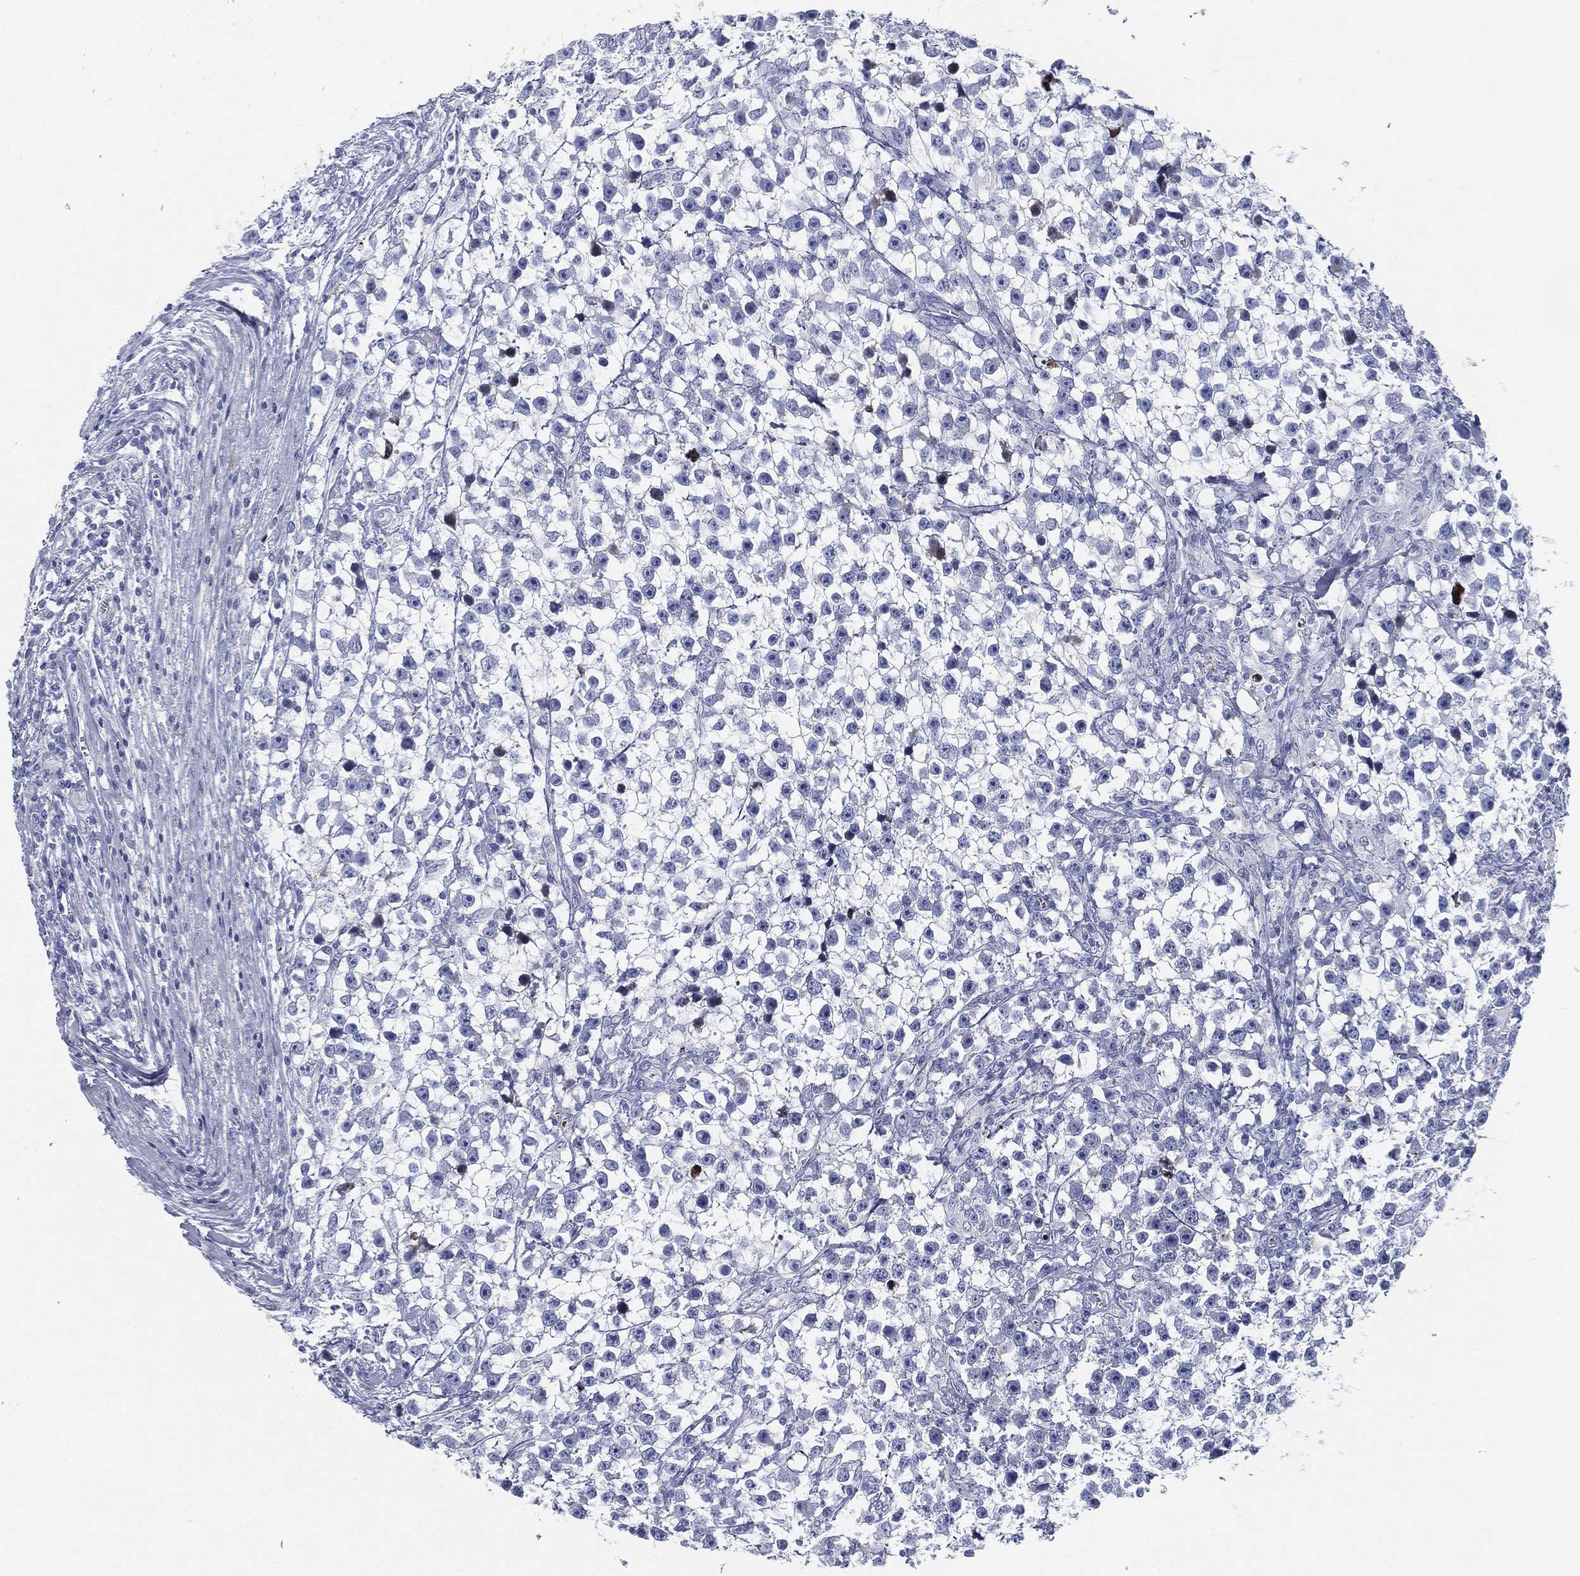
{"staining": {"intensity": "negative", "quantity": "none", "location": "none"}, "tissue": "testis cancer", "cell_type": "Tumor cells", "image_type": "cancer", "snomed": [{"axis": "morphology", "description": "Seminoma, NOS"}, {"axis": "topography", "description": "Testis"}], "caption": "Image shows no protein staining in tumor cells of testis cancer tissue. (Brightfield microscopy of DAB IHC at high magnification).", "gene": "SPPL2C", "patient": {"sex": "male", "age": 59}}